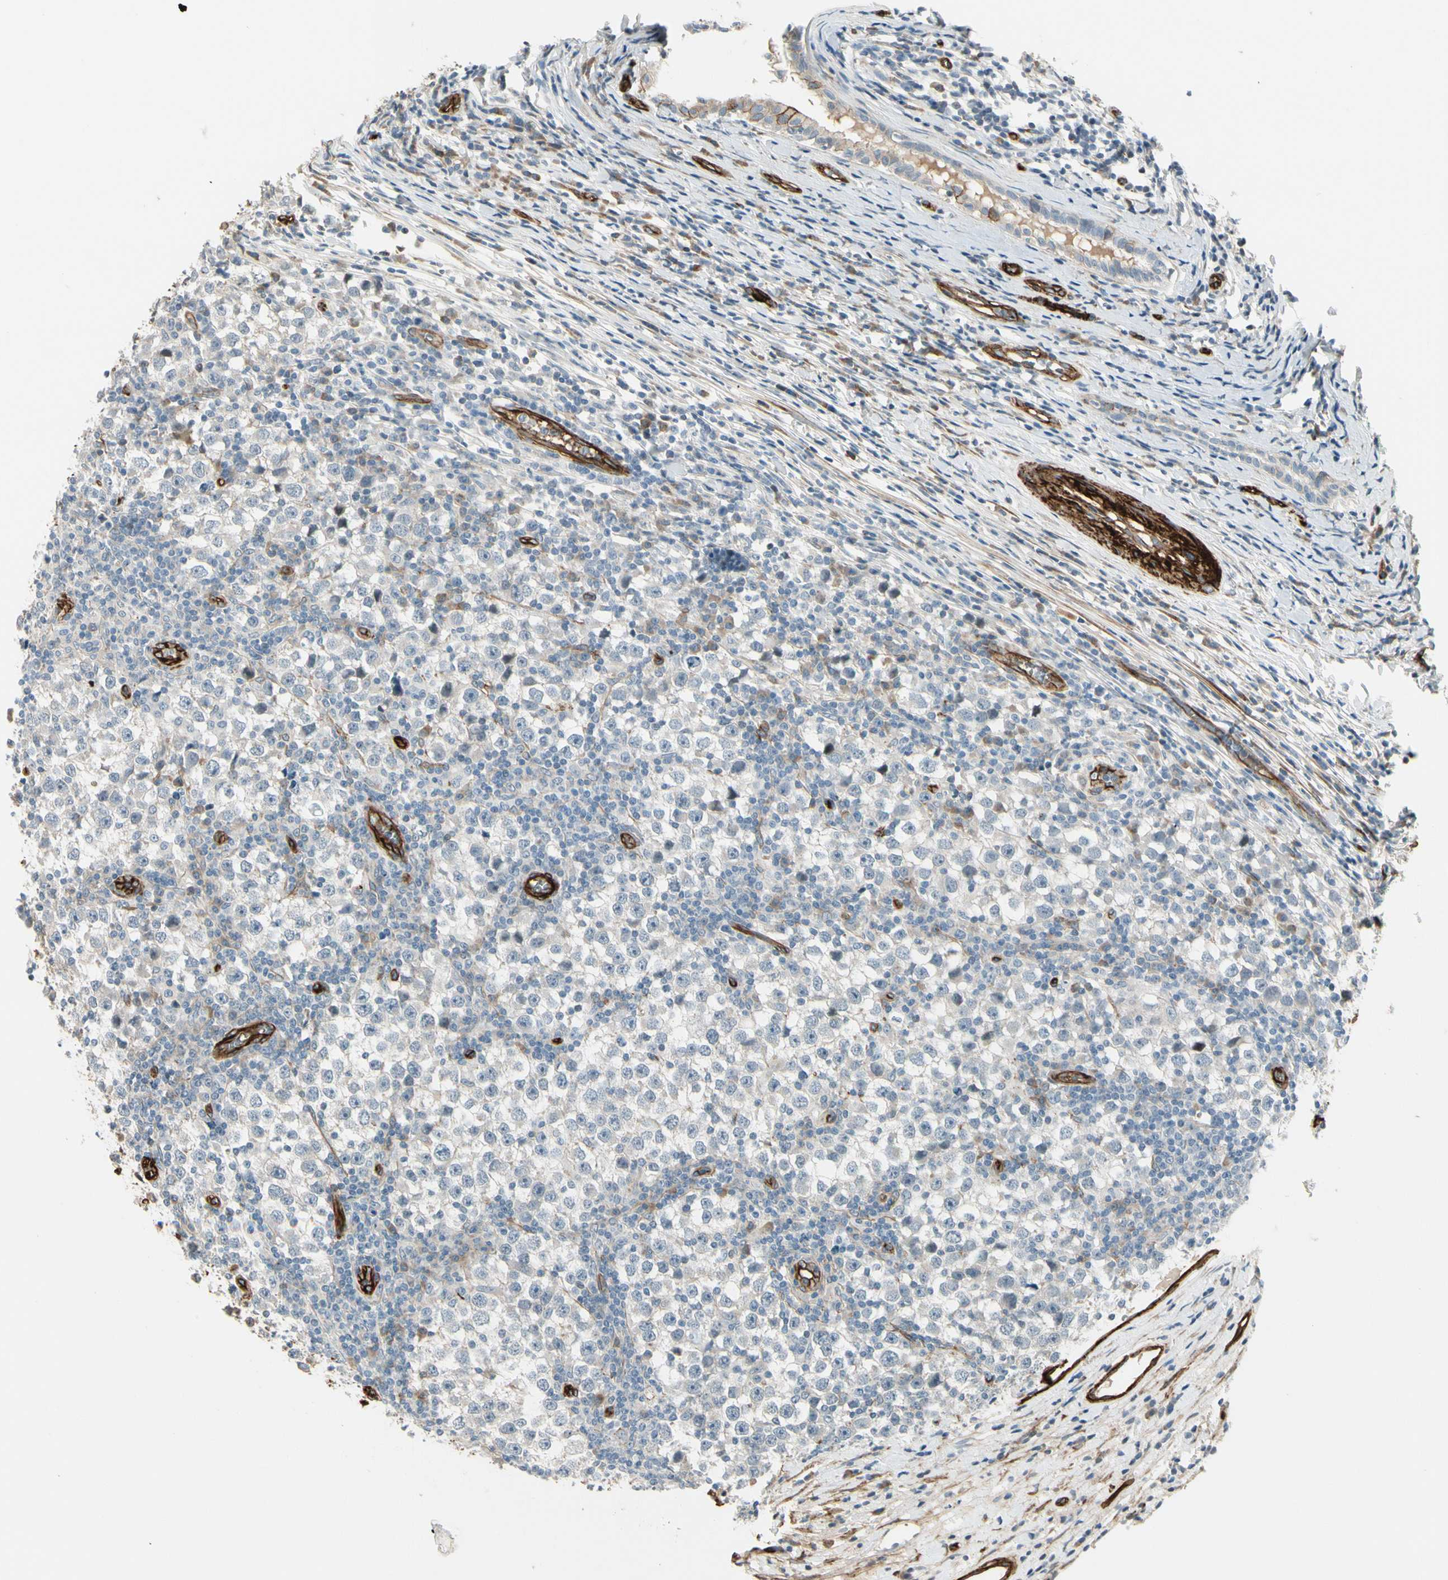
{"staining": {"intensity": "negative", "quantity": "none", "location": "none"}, "tissue": "testis cancer", "cell_type": "Tumor cells", "image_type": "cancer", "snomed": [{"axis": "morphology", "description": "Seminoma, NOS"}, {"axis": "topography", "description": "Testis"}], "caption": "There is no significant staining in tumor cells of testis seminoma. (Brightfield microscopy of DAB (3,3'-diaminobenzidine) immunohistochemistry at high magnification).", "gene": "MCAM", "patient": {"sex": "male", "age": 65}}